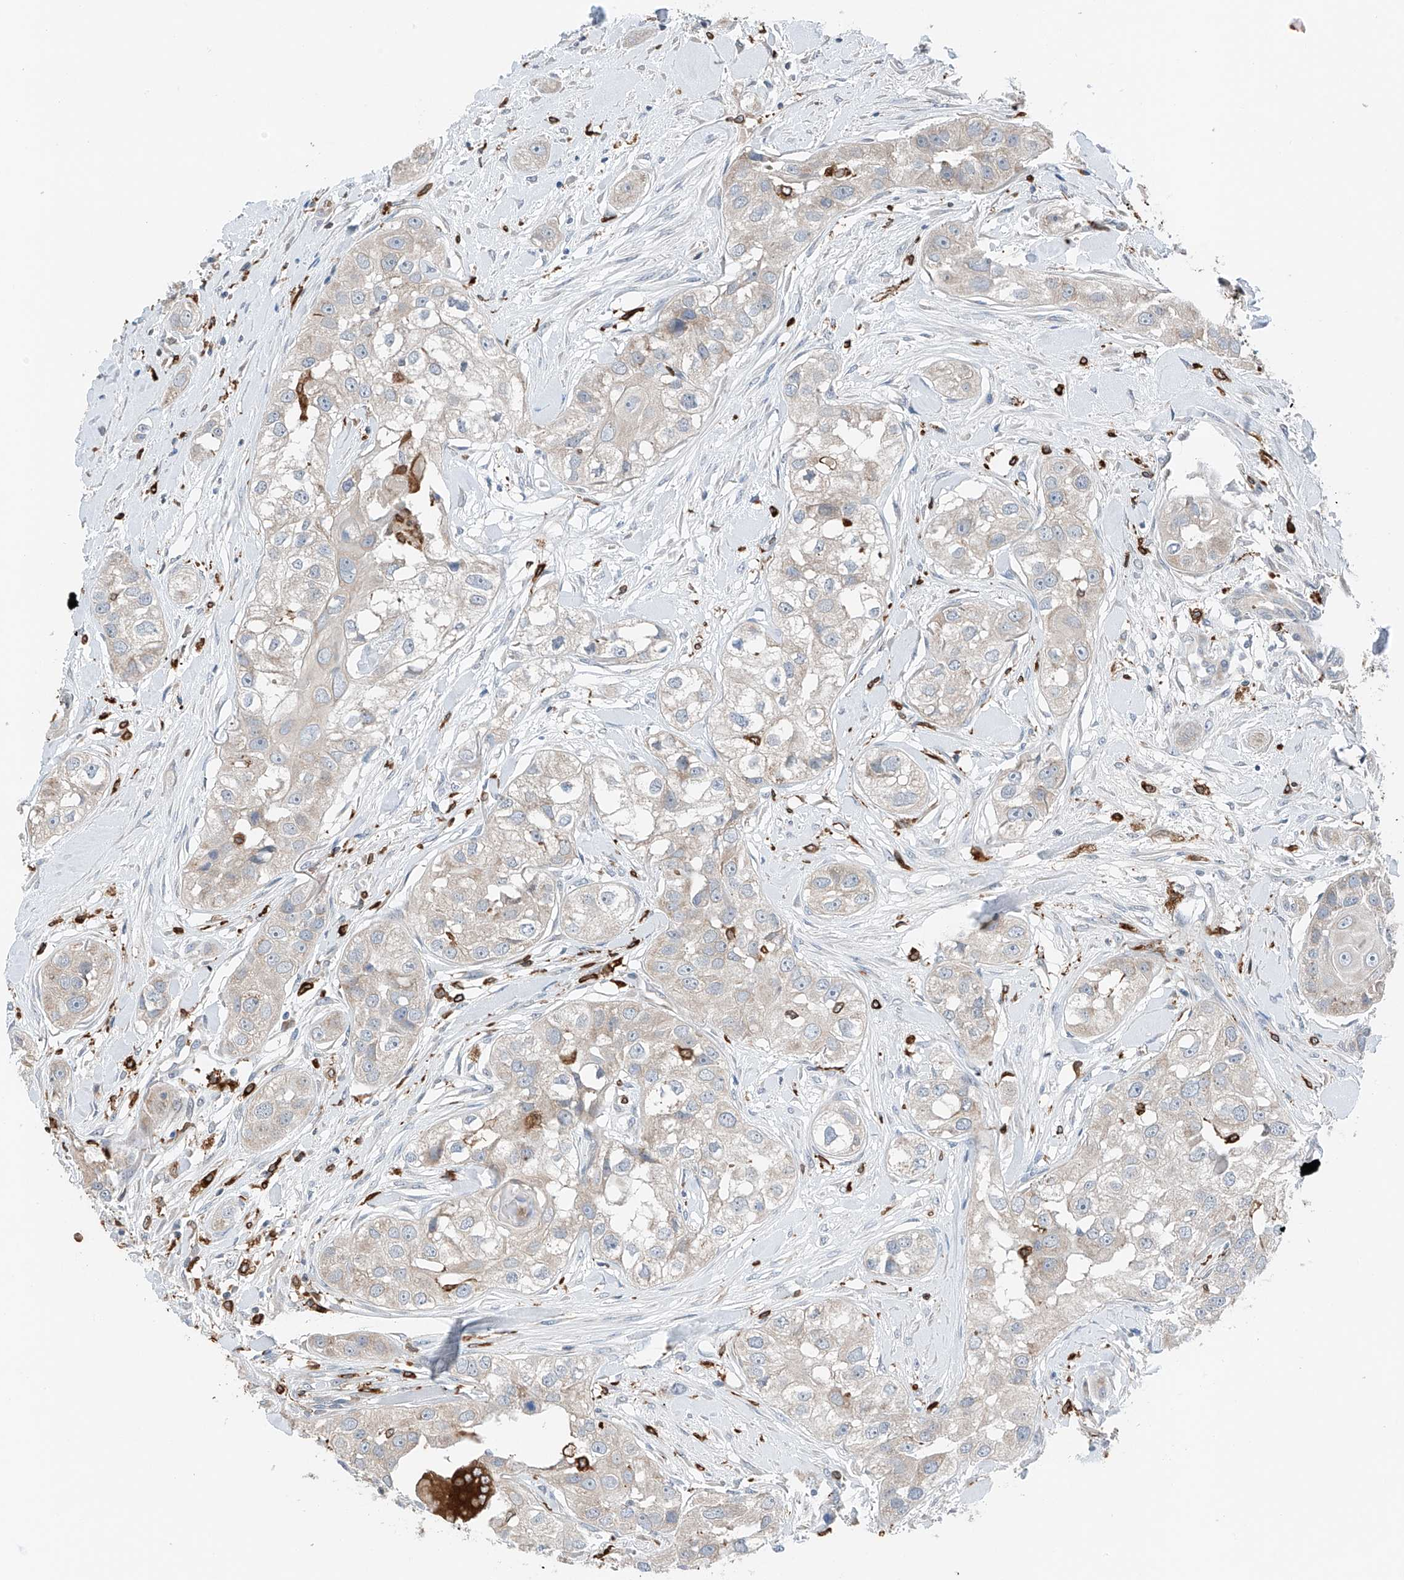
{"staining": {"intensity": "weak", "quantity": "<25%", "location": "cytoplasmic/membranous"}, "tissue": "head and neck cancer", "cell_type": "Tumor cells", "image_type": "cancer", "snomed": [{"axis": "morphology", "description": "Normal tissue, NOS"}, {"axis": "morphology", "description": "Squamous cell carcinoma, NOS"}, {"axis": "topography", "description": "Skeletal muscle"}, {"axis": "topography", "description": "Head-Neck"}], "caption": "Squamous cell carcinoma (head and neck) was stained to show a protein in brown. There is no significant staining in tumor cells.", "gene": "TBXAS1", "patient": {"sex": "male", "age": 51}}